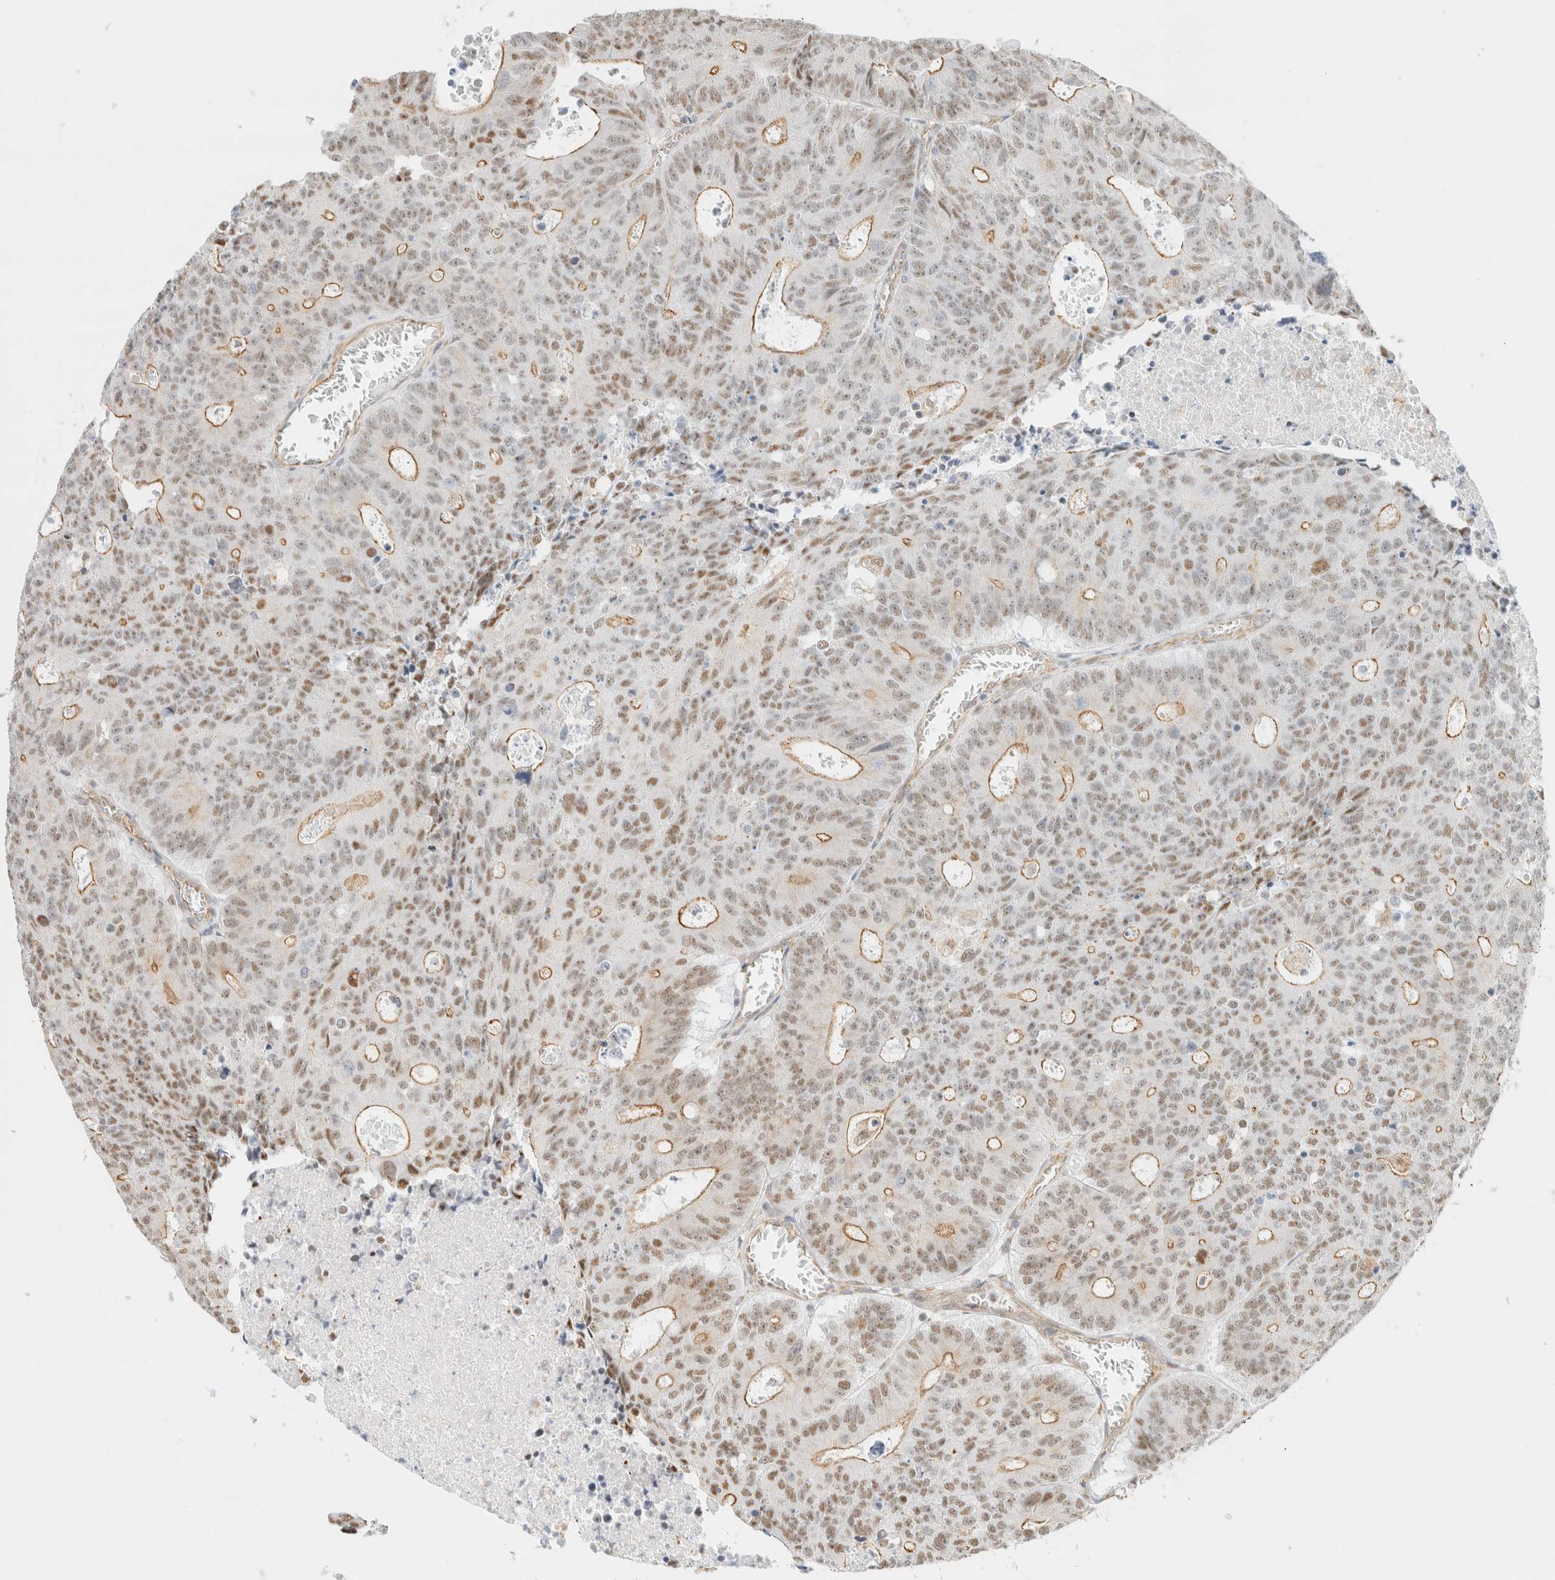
{"staining": {"intensity": "moderate", "quantity": "25%-75%", "location": "cytoplasmic/membranous,nuclear"}, "tissue": "colorectal cancer", "cell_type": "Tumor cells", "image_type": "cancer", "snomed": [{"axis": "morphology", "description": "Adenocarcinoma, NOS"}, {"axis": "topography", "description": "Colon"}], "caption": "Immunohistochemical staining of human colorectal cancer (adenocarcinoma) displays moderate cytoplasmic/membranous and nuclear protein staining in about 25%-75% of tumor cells.", "gene": "ARID5A", "patient": {"sex": "male", "age": 87}}